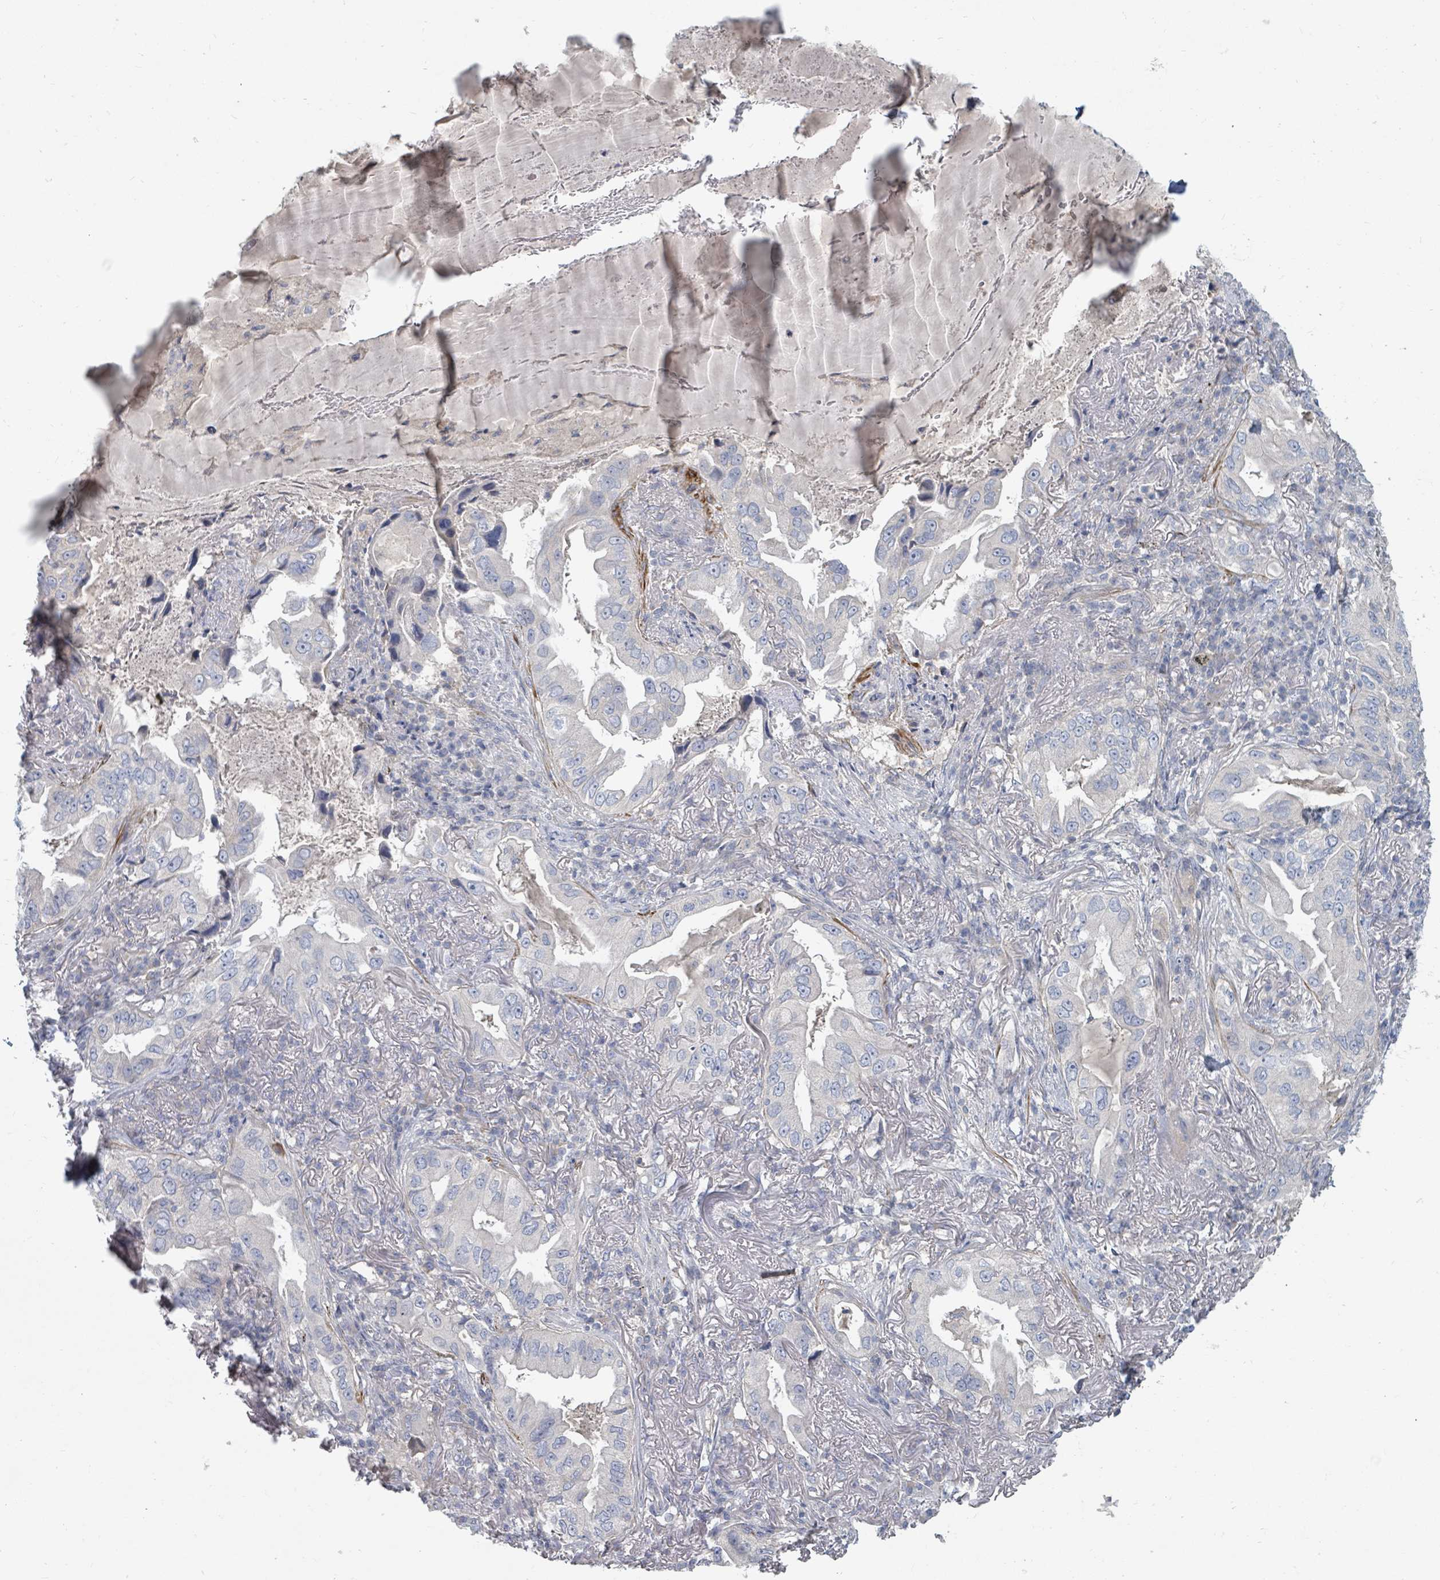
{"staining": {"intensity": "negative", "quantity": "none", "location": "none"}, "tissue": "lung cancer", "cell_type": "Tumor cells", "image_type": "cancer", "snomed": [{"axis": "morphology", "description": "Adenocarcinoma, NOS"}, {"axis": "topography", "description": "Lung"}], "caption": "Immunohistochemical staining of human lung cancer demonstrates no significant staining in tumor cells.", "gene": "ARGFX", "patient": {"sex": "female", "age": 69}}